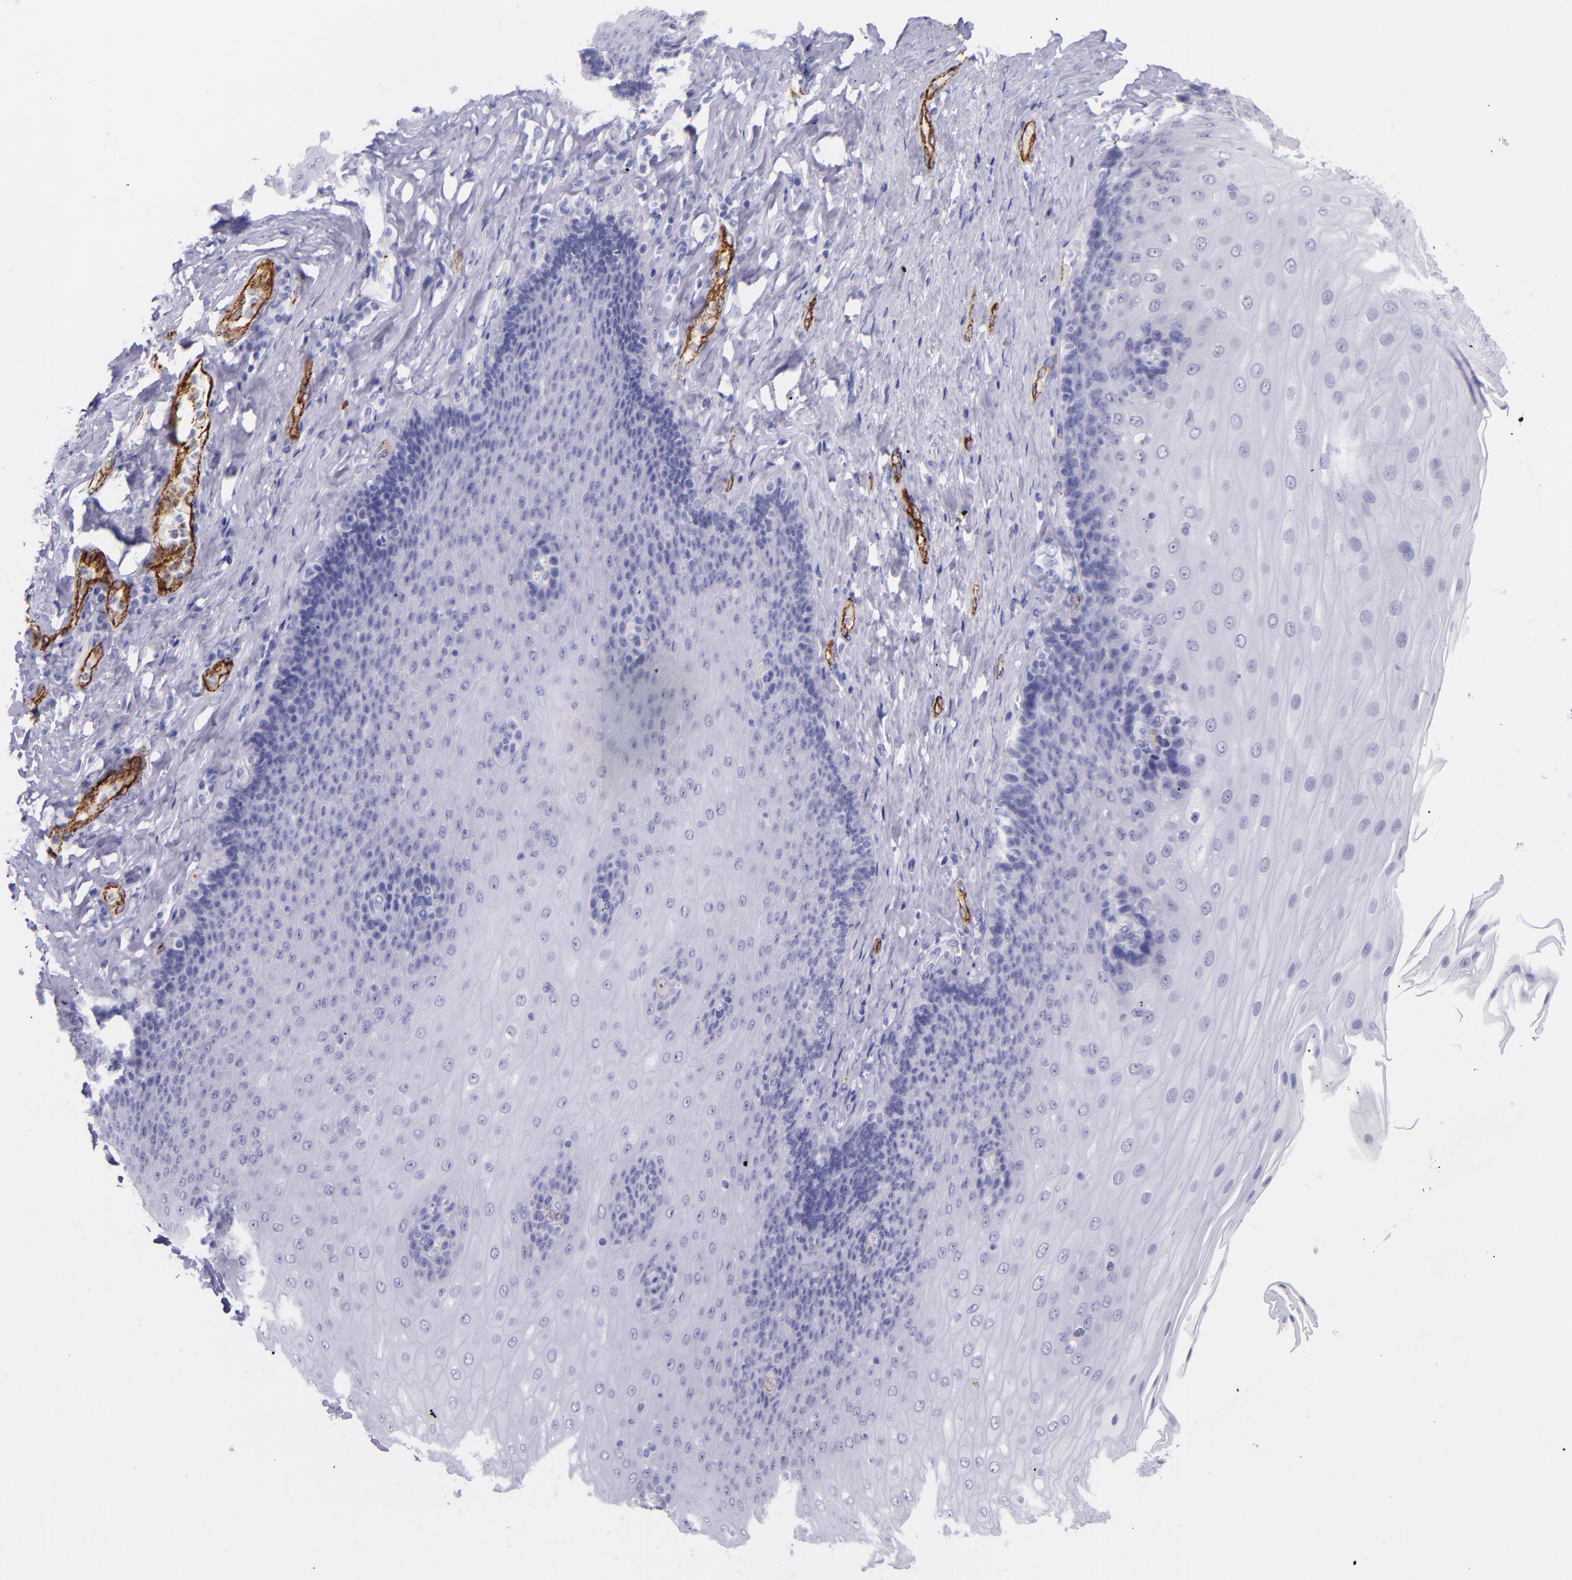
{"staining": {"intensity": "negative", "quantity": "none", "location": "none"}, "tissue": "esophagus", "cell_type": "Squamous epithelial cells", "image_type": "normal", "snomed": [{"axis": "morphology", "description": "Normal tissue, NOS"}, {"axis": "topography", "description": "Esophagus"}], "caption": "Immunohistochemical staining of unremarkable human esophagus displays no significant staining in squamous epithelial cells. The staining was performed using DAB to visualize the protein expression in brown, while the nuclei were stained in blue with hematoxylin (Magnification: 20x).", "gene": "SELE", "patient": {"sex": "male", "age": 62}}